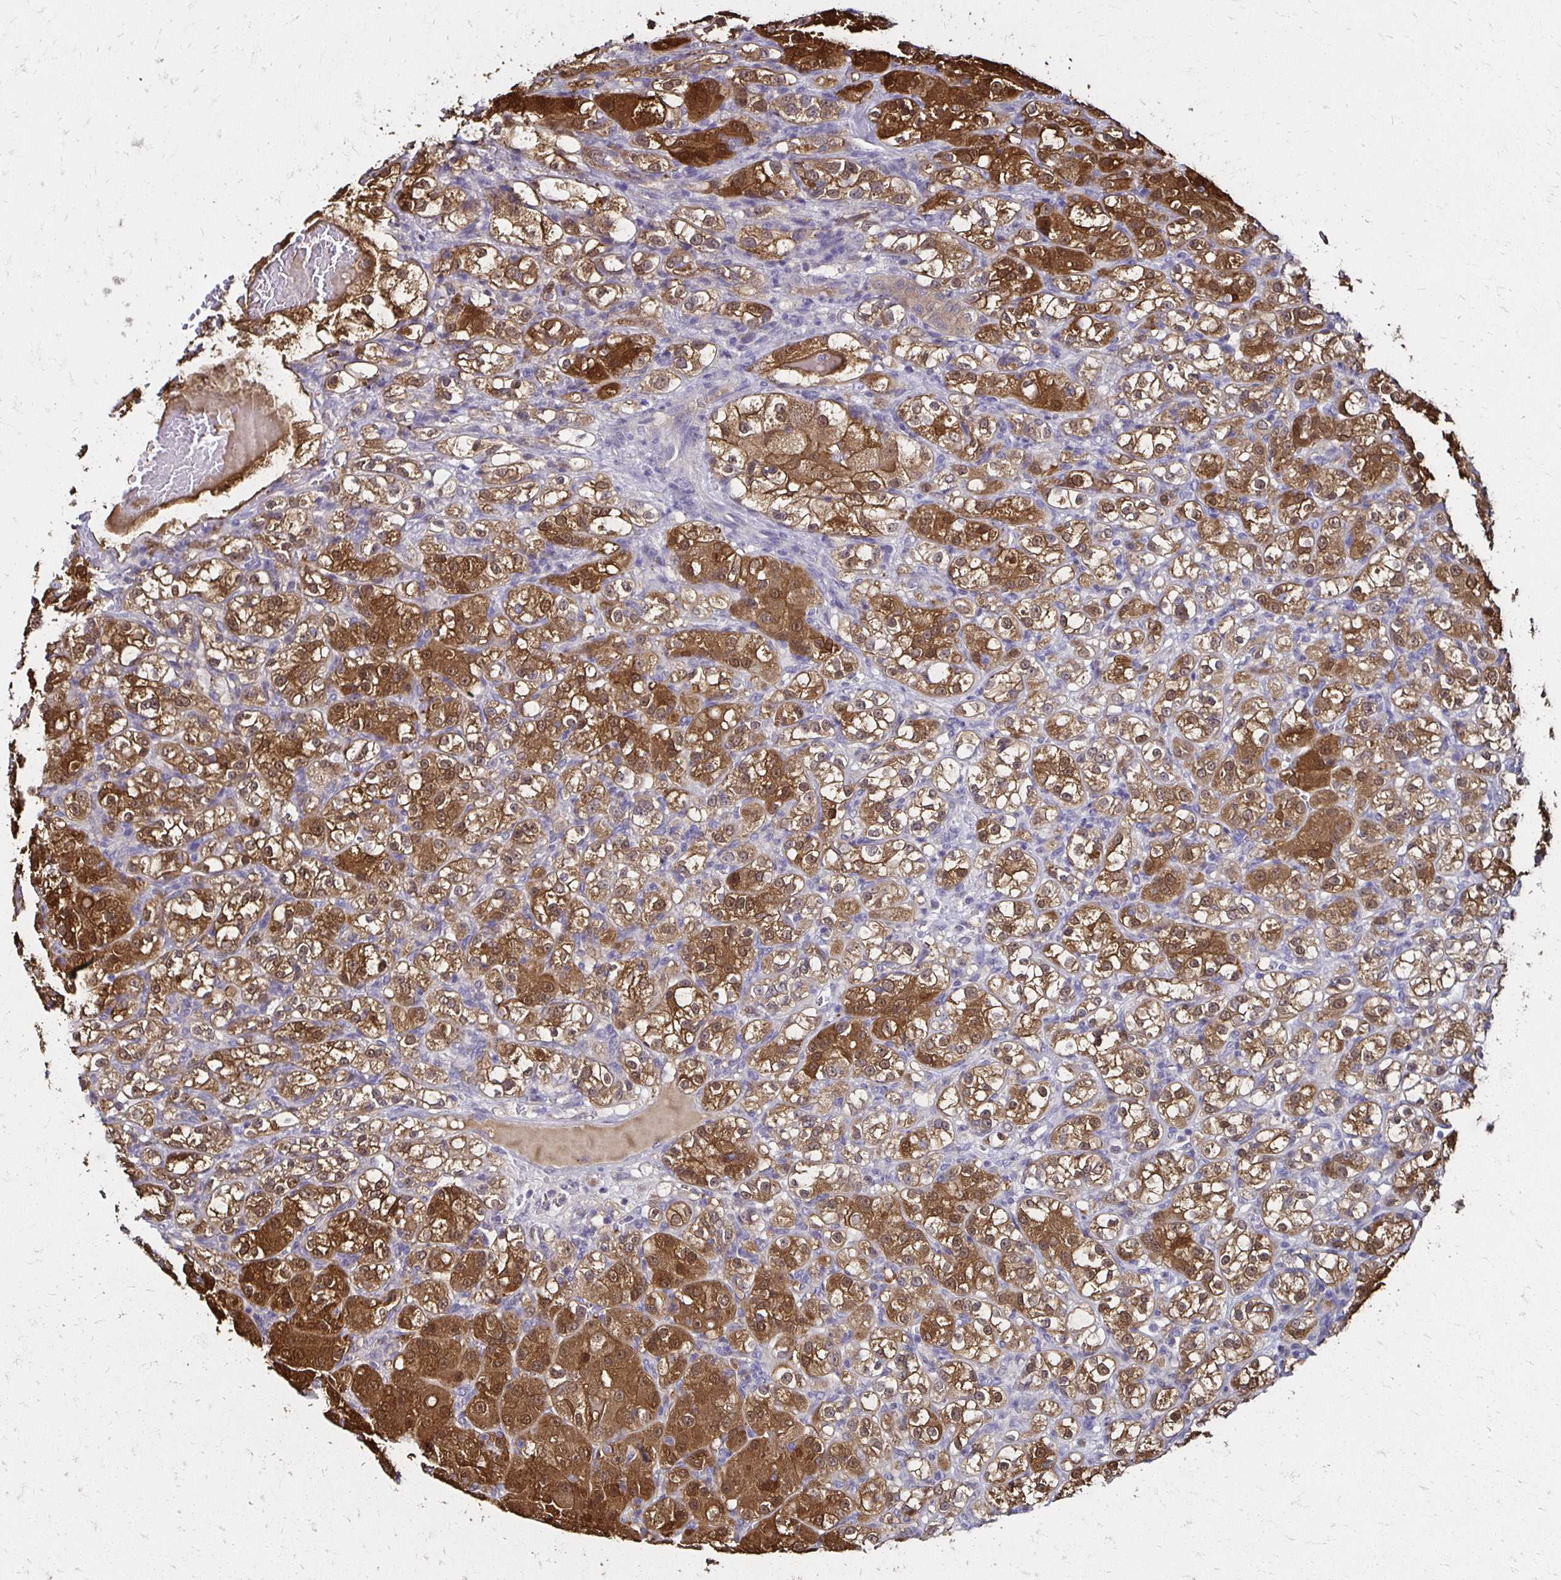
{"staining": {"intensity": "moderate", "quantity": ">75%", "location": "cytoplasmic/membranous,nuclear"}, "tissue": "renal cancer", "cell_type": "Tumor cells", "image_type": "cancer", "snomed": [{"axis": "morphology", "description": "Normal tissue, NOS"}, {"axis": "morphology", "description": "Adenocarcinoma, NOS"}, {"axis": "topography", "description": "Kidney"}], "caption": "IHC micrograph of neoplastic tissue: human renal cancer (adenocarcinoma) stained using IHC exhibits medium levels of moderate protein expression localized specifically in the cytoplasmic/membranous and nuclear of tumor cells, appearing as a cytoplasmic/membranous and nuclear brown color.", "gene": "TXN", "patient": {"sex": "male", "age": 61}}